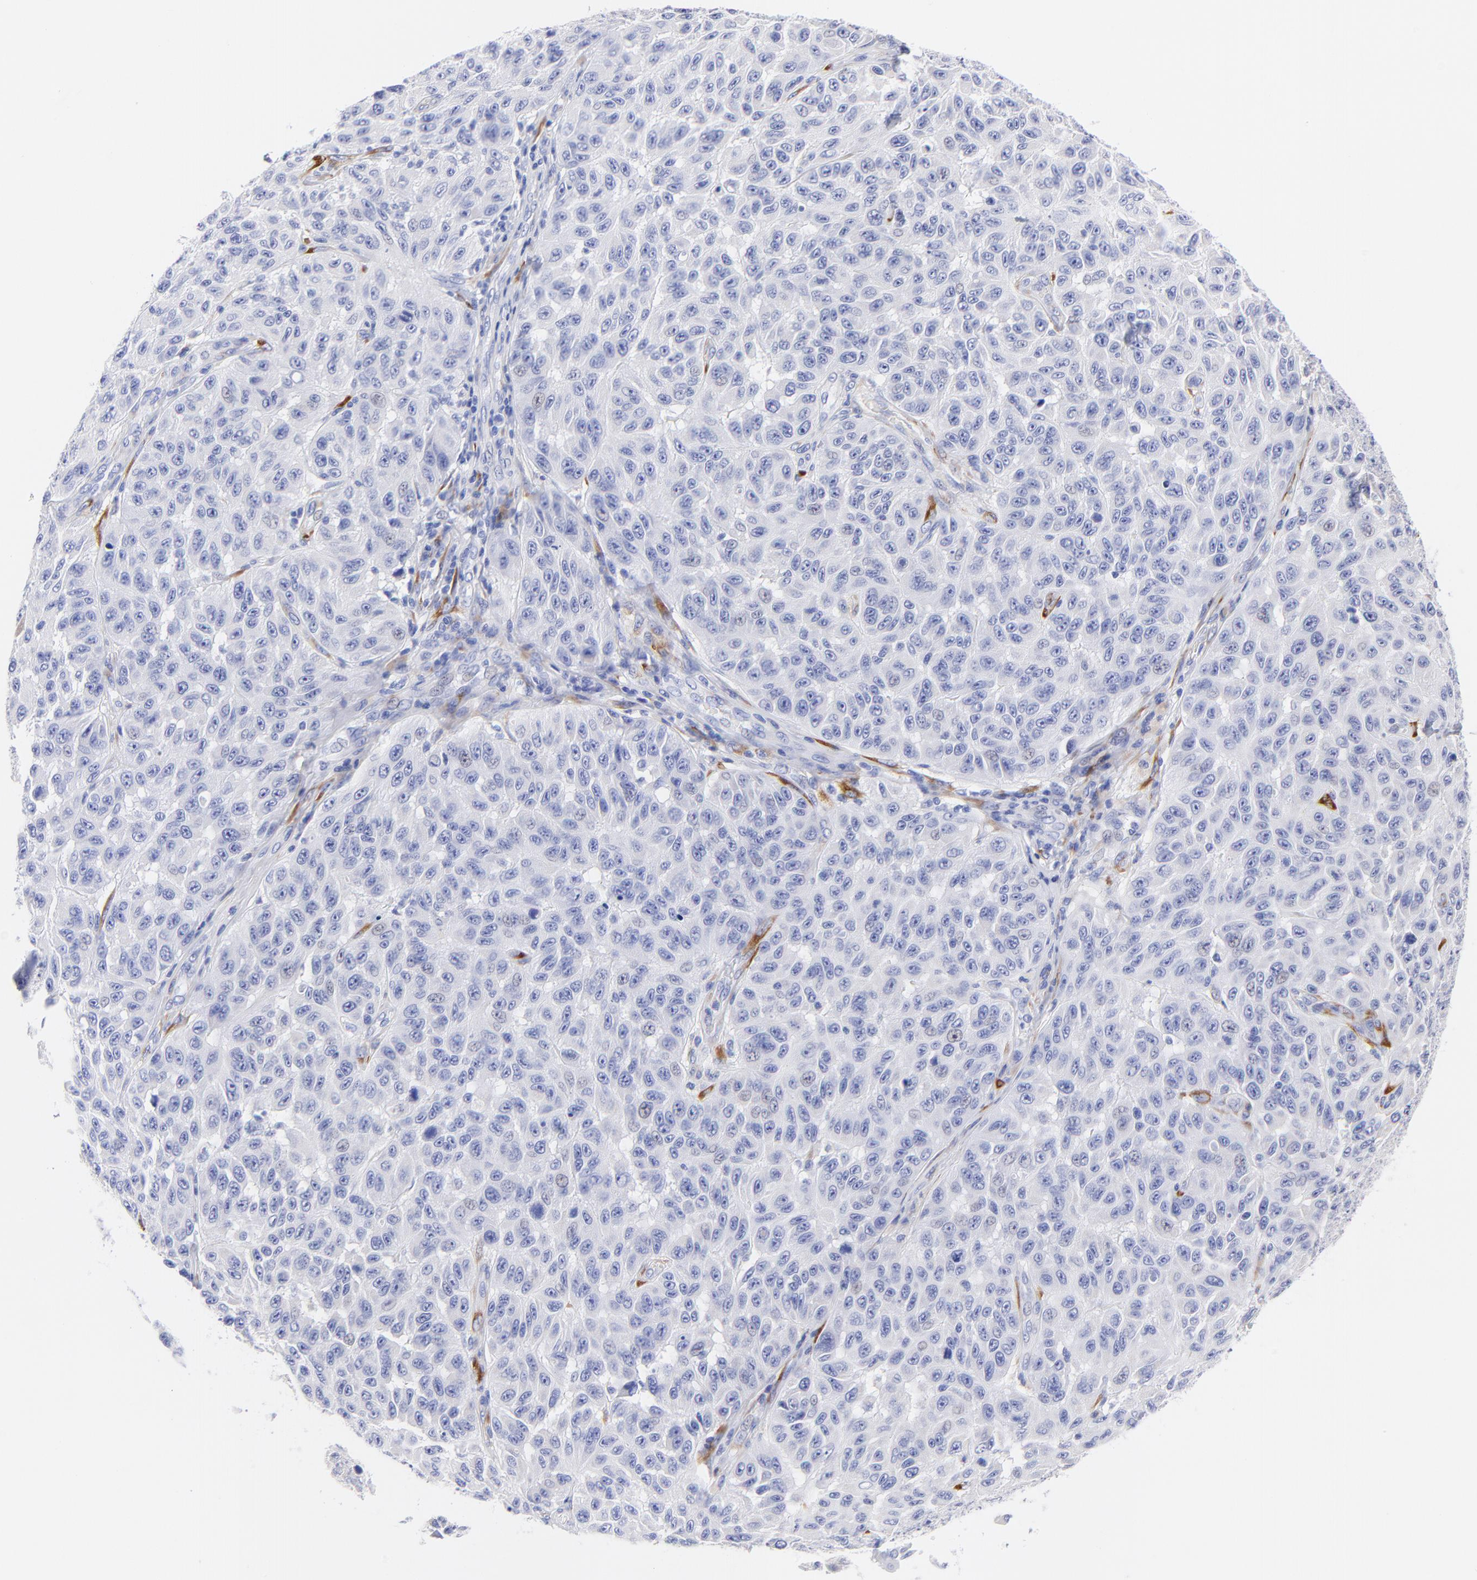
{"staining": {"intensity": "negative", "quantity": "none", "location": "none"}, "tissue": "melanoma", "cell_type": "Tumor cells", "image_type": "cancer", "snomed": [{"axis": "morphology", "description": "Malignant melanoma, NOS"}, {"axis": "topography", "description": "Skin"}], "caption": "Immunohistochemistry of human melanoma displays no positivity in tumor cells.", "gene": "C1QTNF6", "patient": {"sex": "male", "age": 30}}